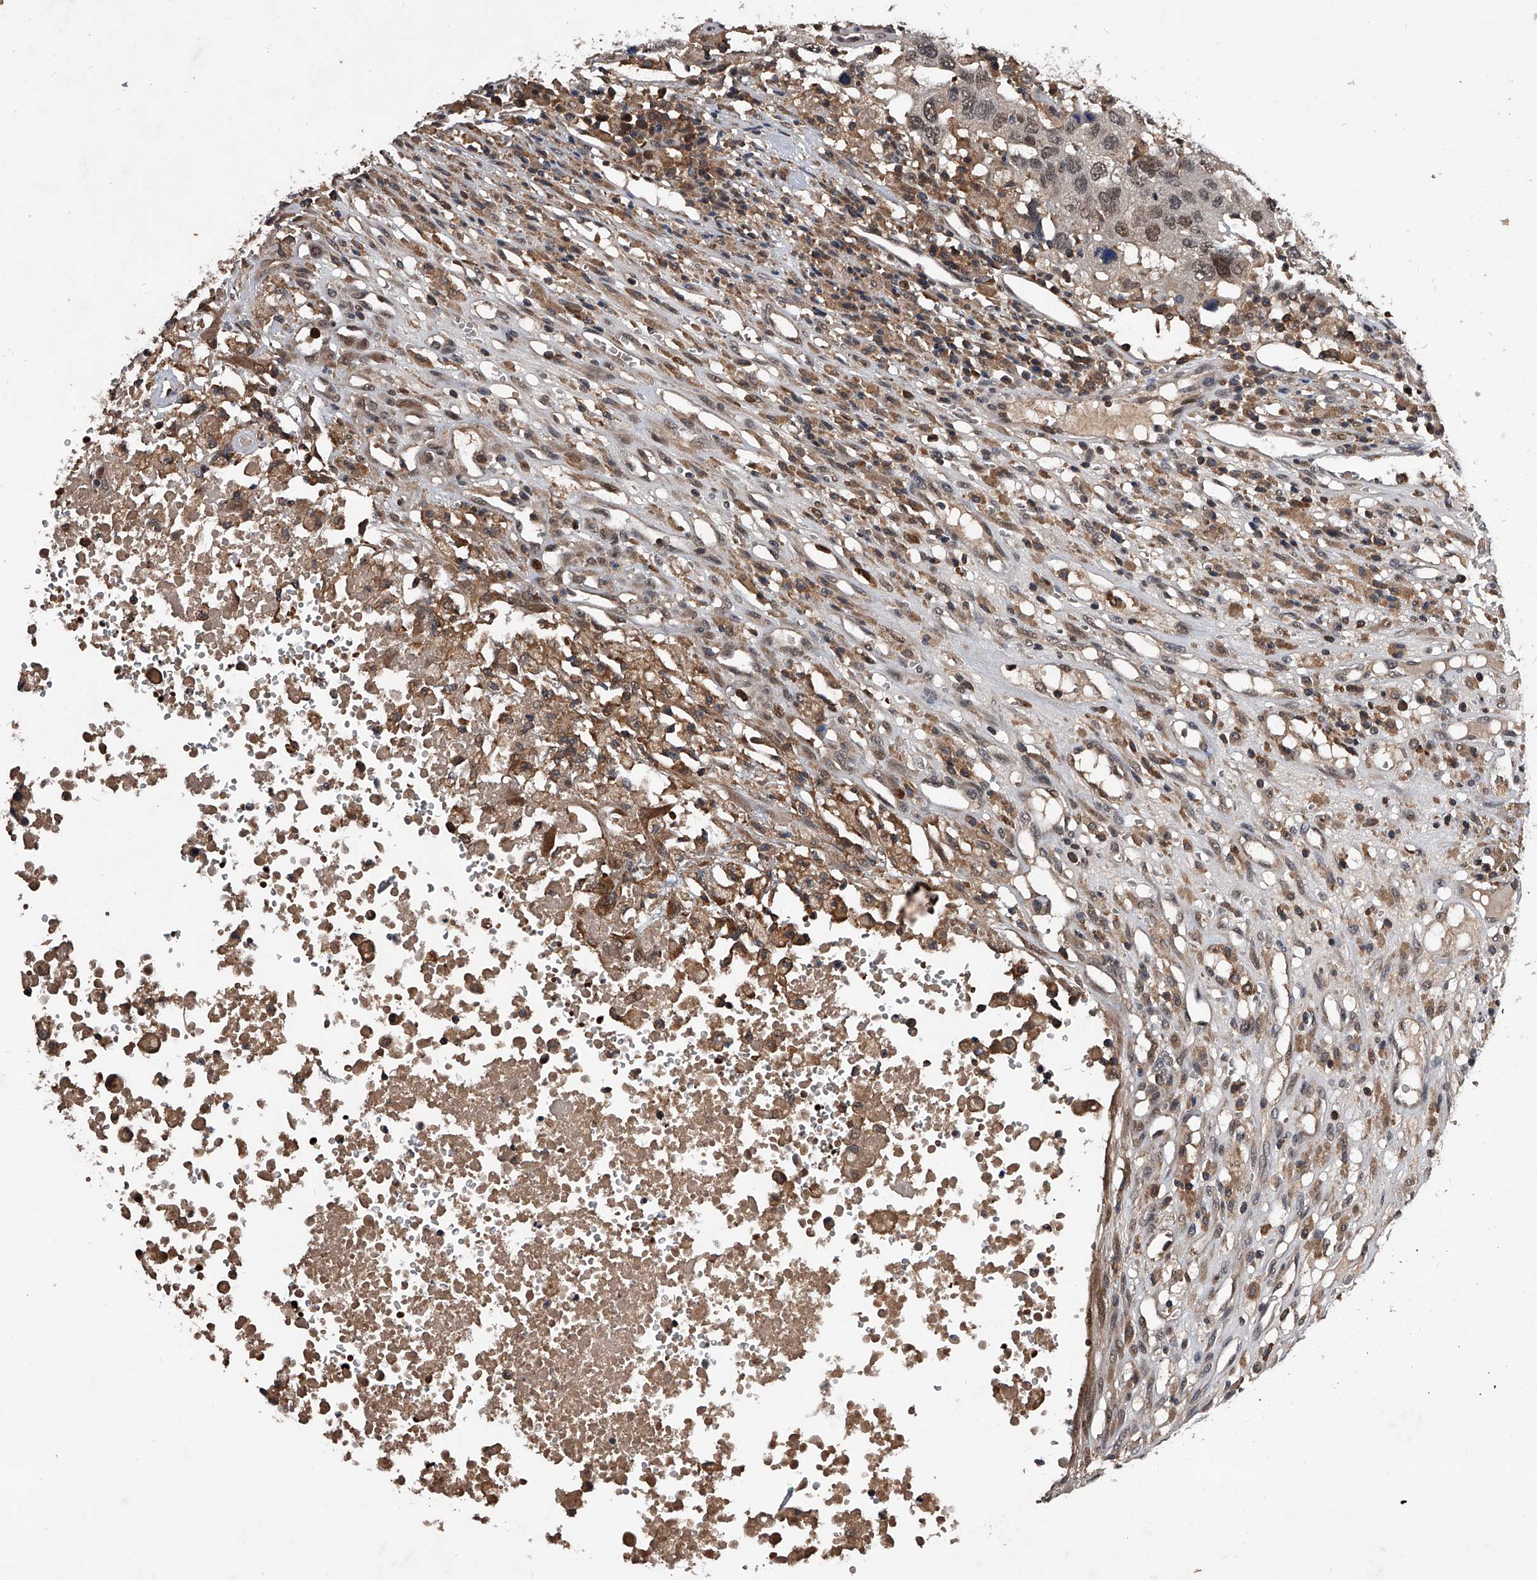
{"staining": {"intensity": "weak", "quantity": "<25%", "location": "nuclear"}, "tissue": "head and neck cancer", "cell_type": "Tumor cells", "image_type": "cancer", "snomed": [{"axis": "morphology", "description": "Squamous cell carcinoma, NOS"}, {"axis": "topography", "description": "Head-Neck"}], "caption": "Head and neck cancer was stained to show a protein in brown. There is no significant expression in tumor cells. (DAB immunohistochemistry with hematoxylin counter stain).", "gene": "ZNF30", "patient": {"sex": "male", "age": 66}}